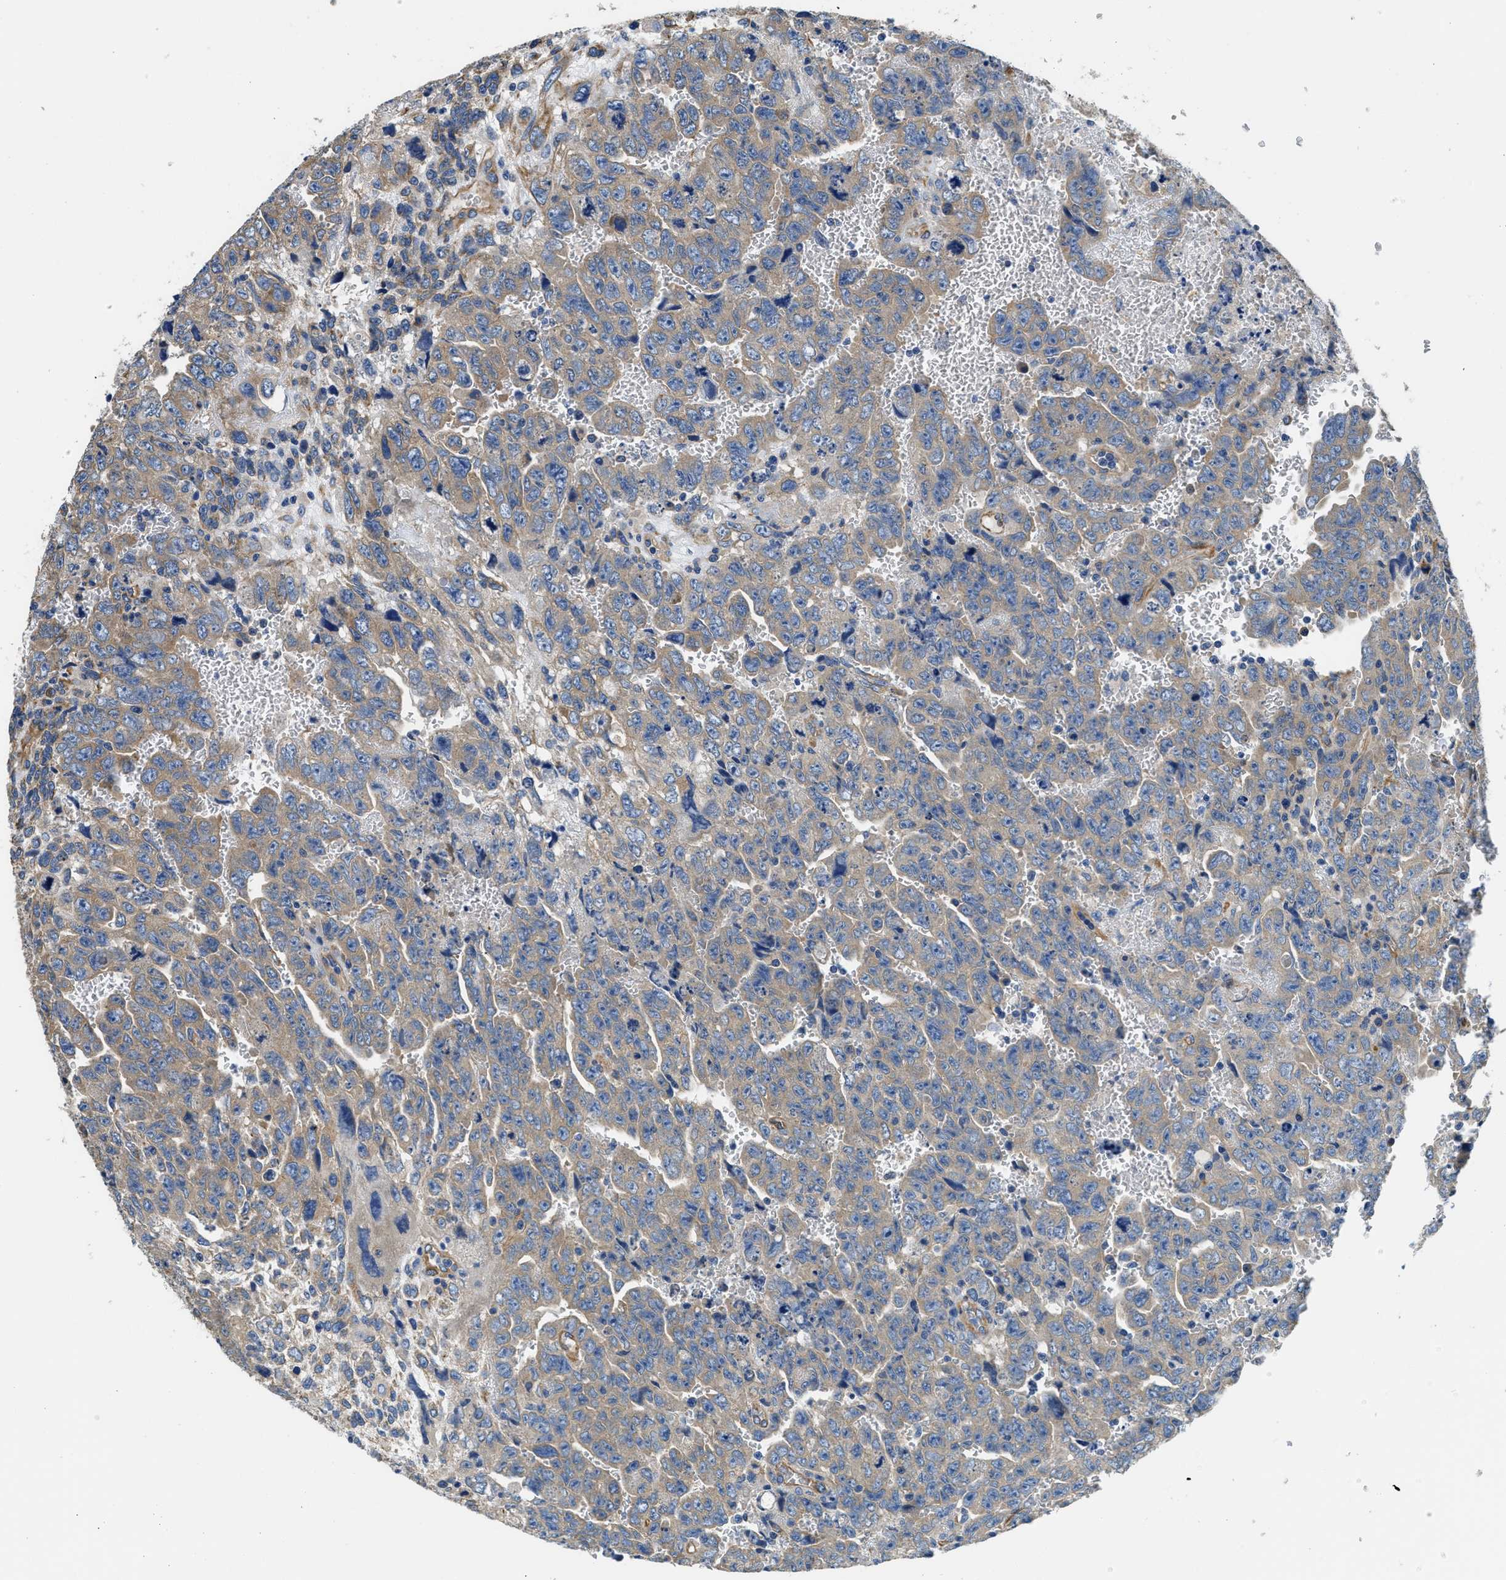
{"staining": {"intensity": "moderate", "quantity": ">75%", "location": "cytoplasmic/membranous"}, "tissue": "testis cancer", "cell_type": "Tumor cells", "image_type": "cancer", "snomed": [{"axis": "morphology", "description": "Carcinoma, Embryonal, NOS"}, {"axis": "topography", "description": "Testis"}], "caption": "A high-resolution histopathology image shows immunohistochemistry (IHC) staining of testis cancer (embryonal carcinoma), which exhibits moderate cytoplasmic/membranous expression in approximately >75% of tumor cells.", "gene": "CSDE1", "patient": {"sex": "male", "age": 28}}